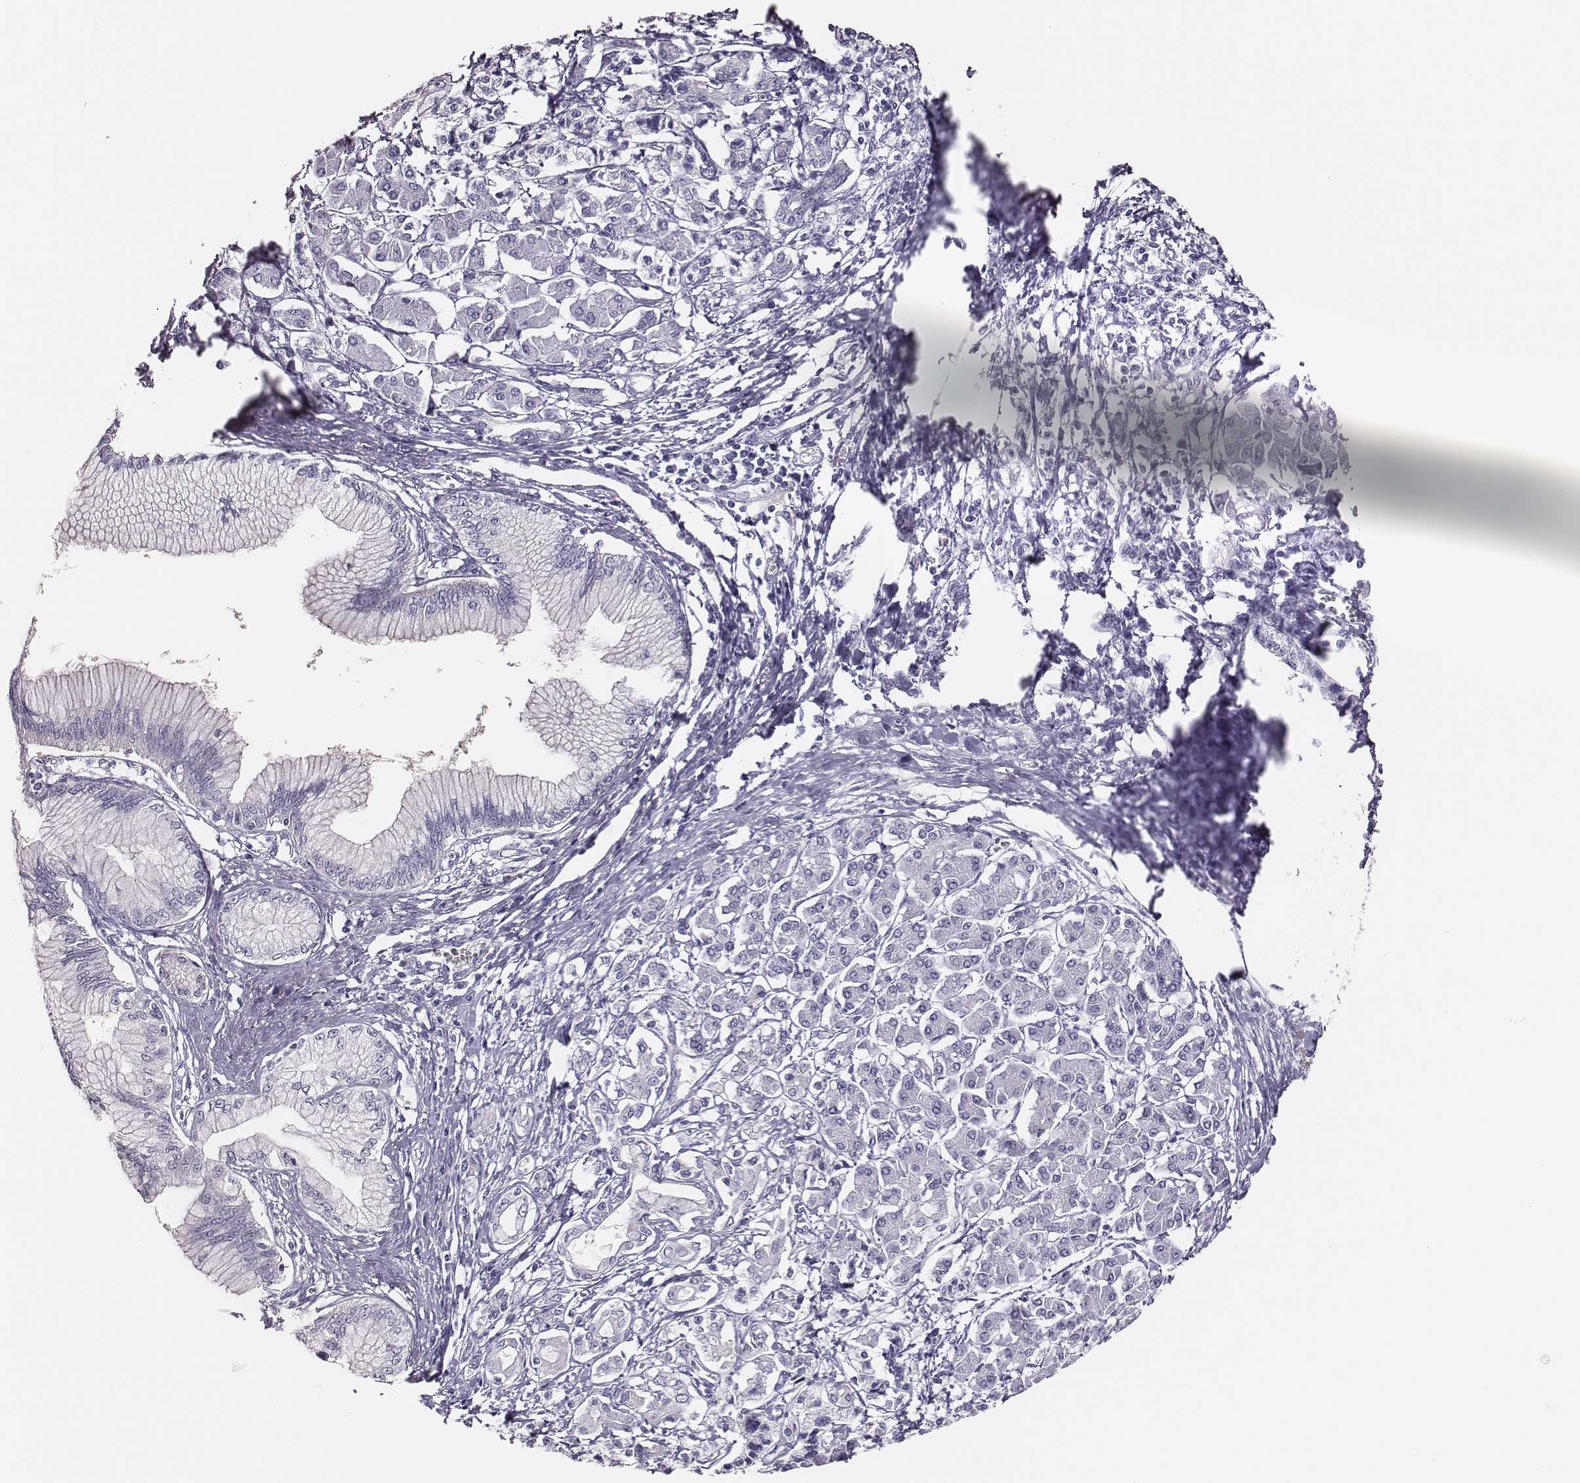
{"staining": {"intensity": "negative", "quantity": "none", "location": "none"}, "tissue": "pancreatic cancer", "cell_type": "Tumor cells", "image_type": "cancer", "snomed": [{"axis": "morphology", "description": "Adenocarcinoma, NOS"}, {"axis": "topography", "description": "Pancreas"}], "caption": "Tumor cells are negative for brown protein staining in pancreatic cancer.", "gene": "SCML2", "patient": {"sex": "female", "age": 68}}